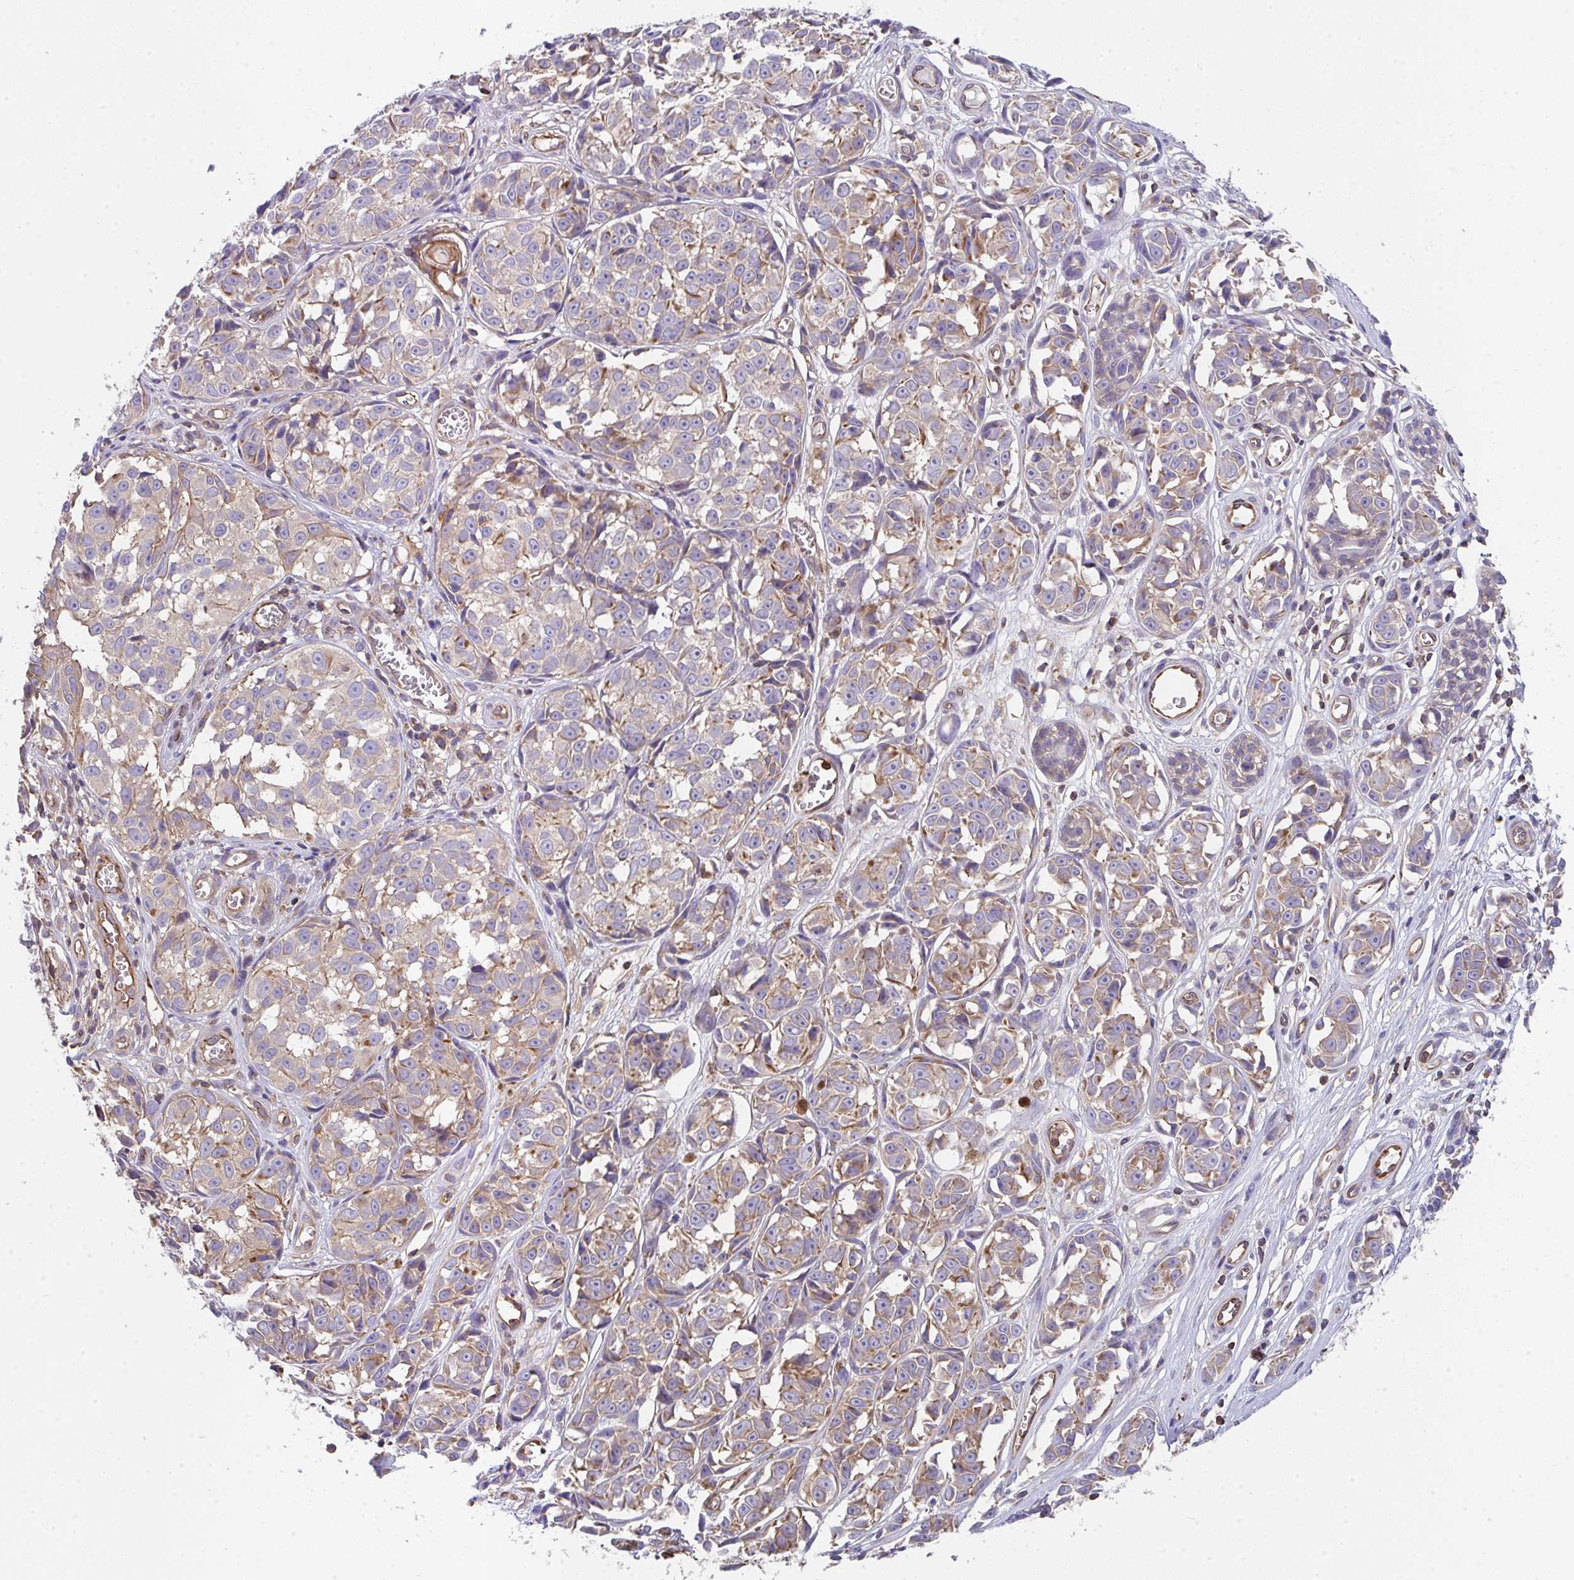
{"staining": {"intensity": "weak", "quantity": ">75%", "location": "cytoplasmic/membranous"}, "tissue": "melanoma", "cell_type": "Tumor cells", "image_type": "cancer", "snomed": [{"axis": "morphology", "description": "Malignant melanoma, NOS"}, {"axis": "topography", "description": "Skin"}], "caption": "Protein analysis of melanoma tissue exhibits weak cytoplasmic/membranous expression in about >75% of tumor cells. Nuclei are stained in blue.", "gene": "TMEM229A", "patient": {"sex": "male", "age": 73}}